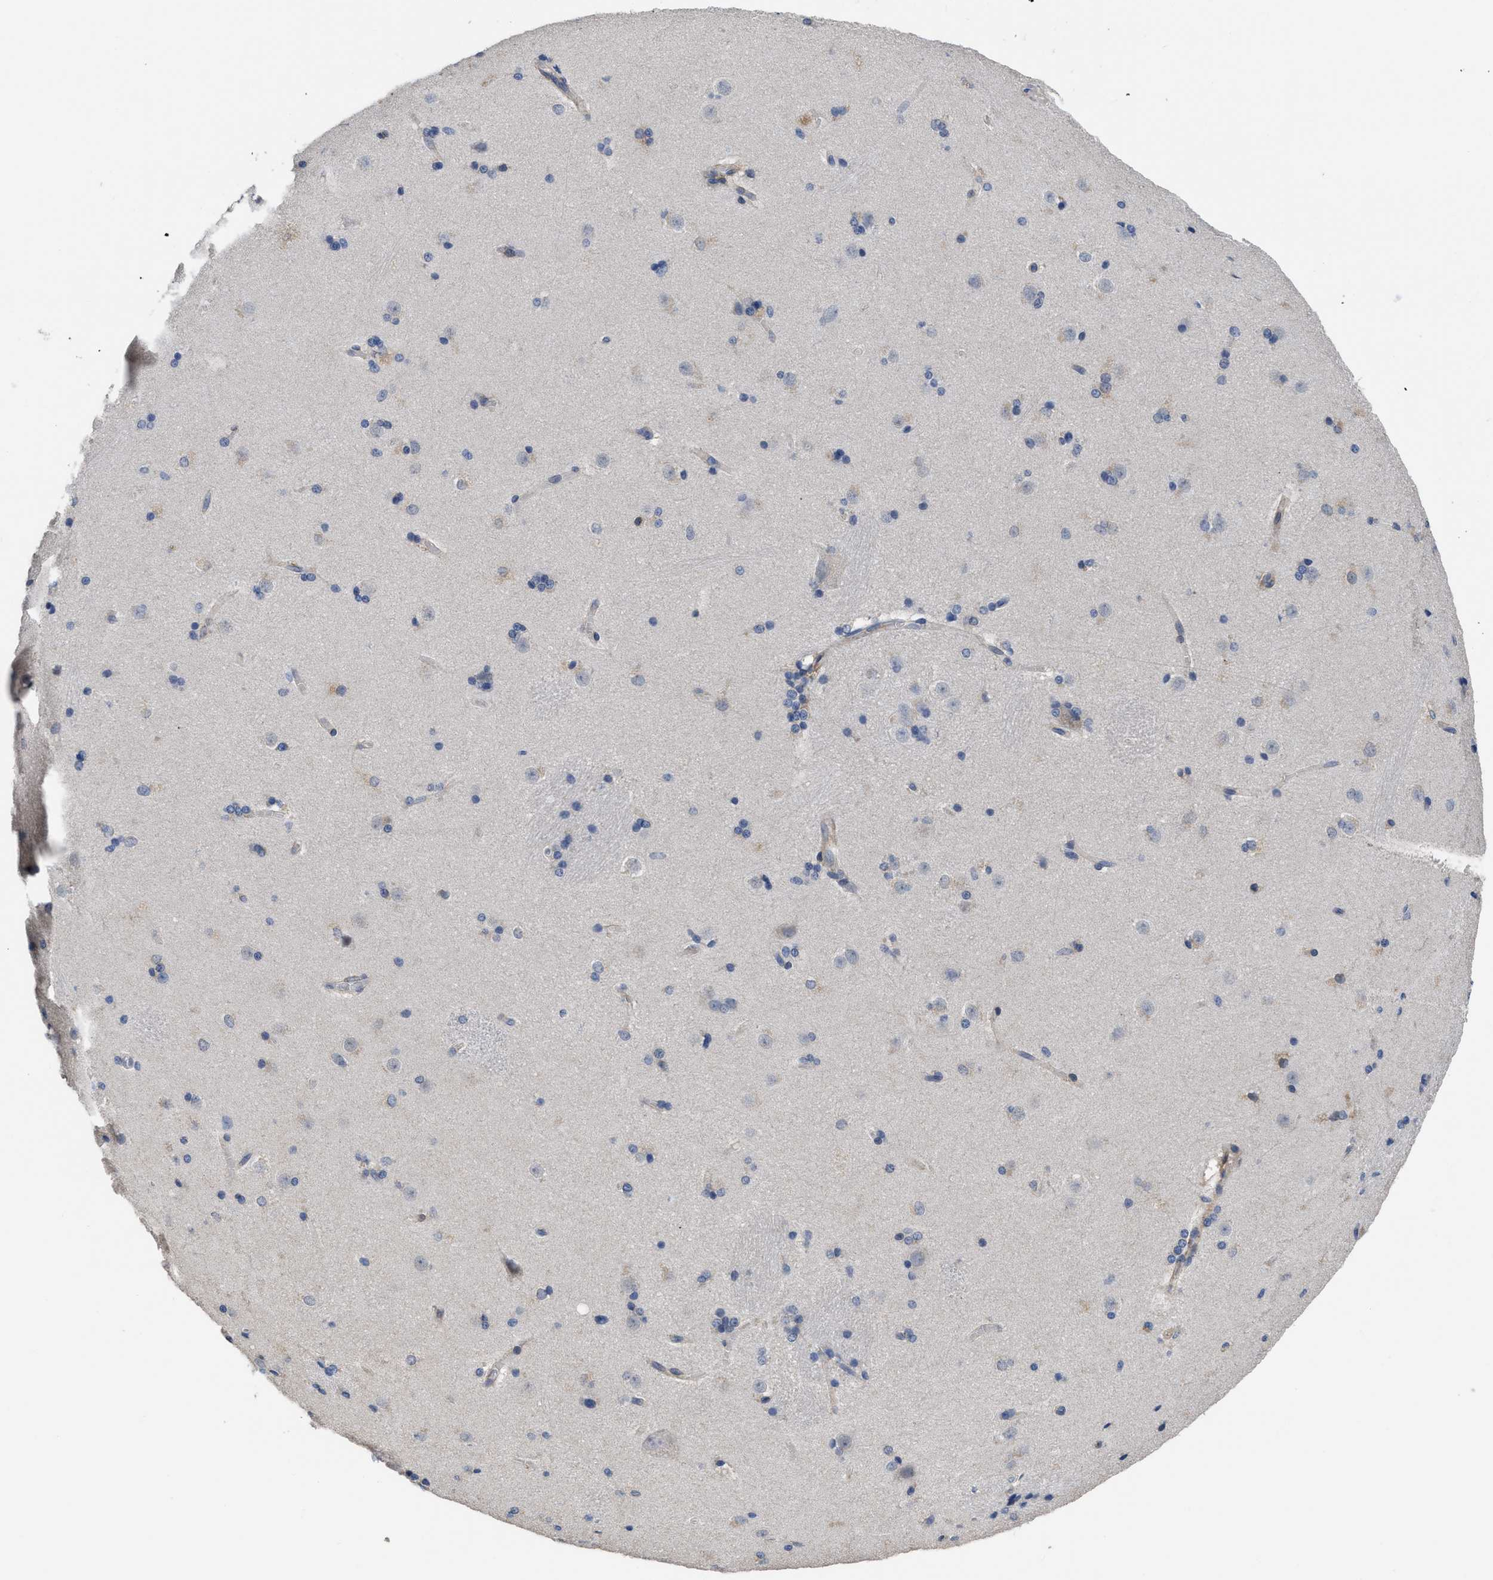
{"staining": {"intensity": "moderate", "quantity": "<25%", "location": "cytoplasmic/membranous"}, "tissue": "caudate", "cell_type": "Glial cells", "image_type": "normal", "snomed": [{"axis": "morphology", "description": "Normal tissue, NOS"}, {"axis": "topography", "description": "Lateral ventricle wall"}], "caption": "An immunohistochemistry photomicrograph of unremarkable tissue is shown. Protein staining in brown highlights moderate cytoplasmic/membranous positivity in caudate within glial cells. Nuclei are stained in blue.", "gene": "SQLE", "patient": {"sex": "female", "age": 19}}